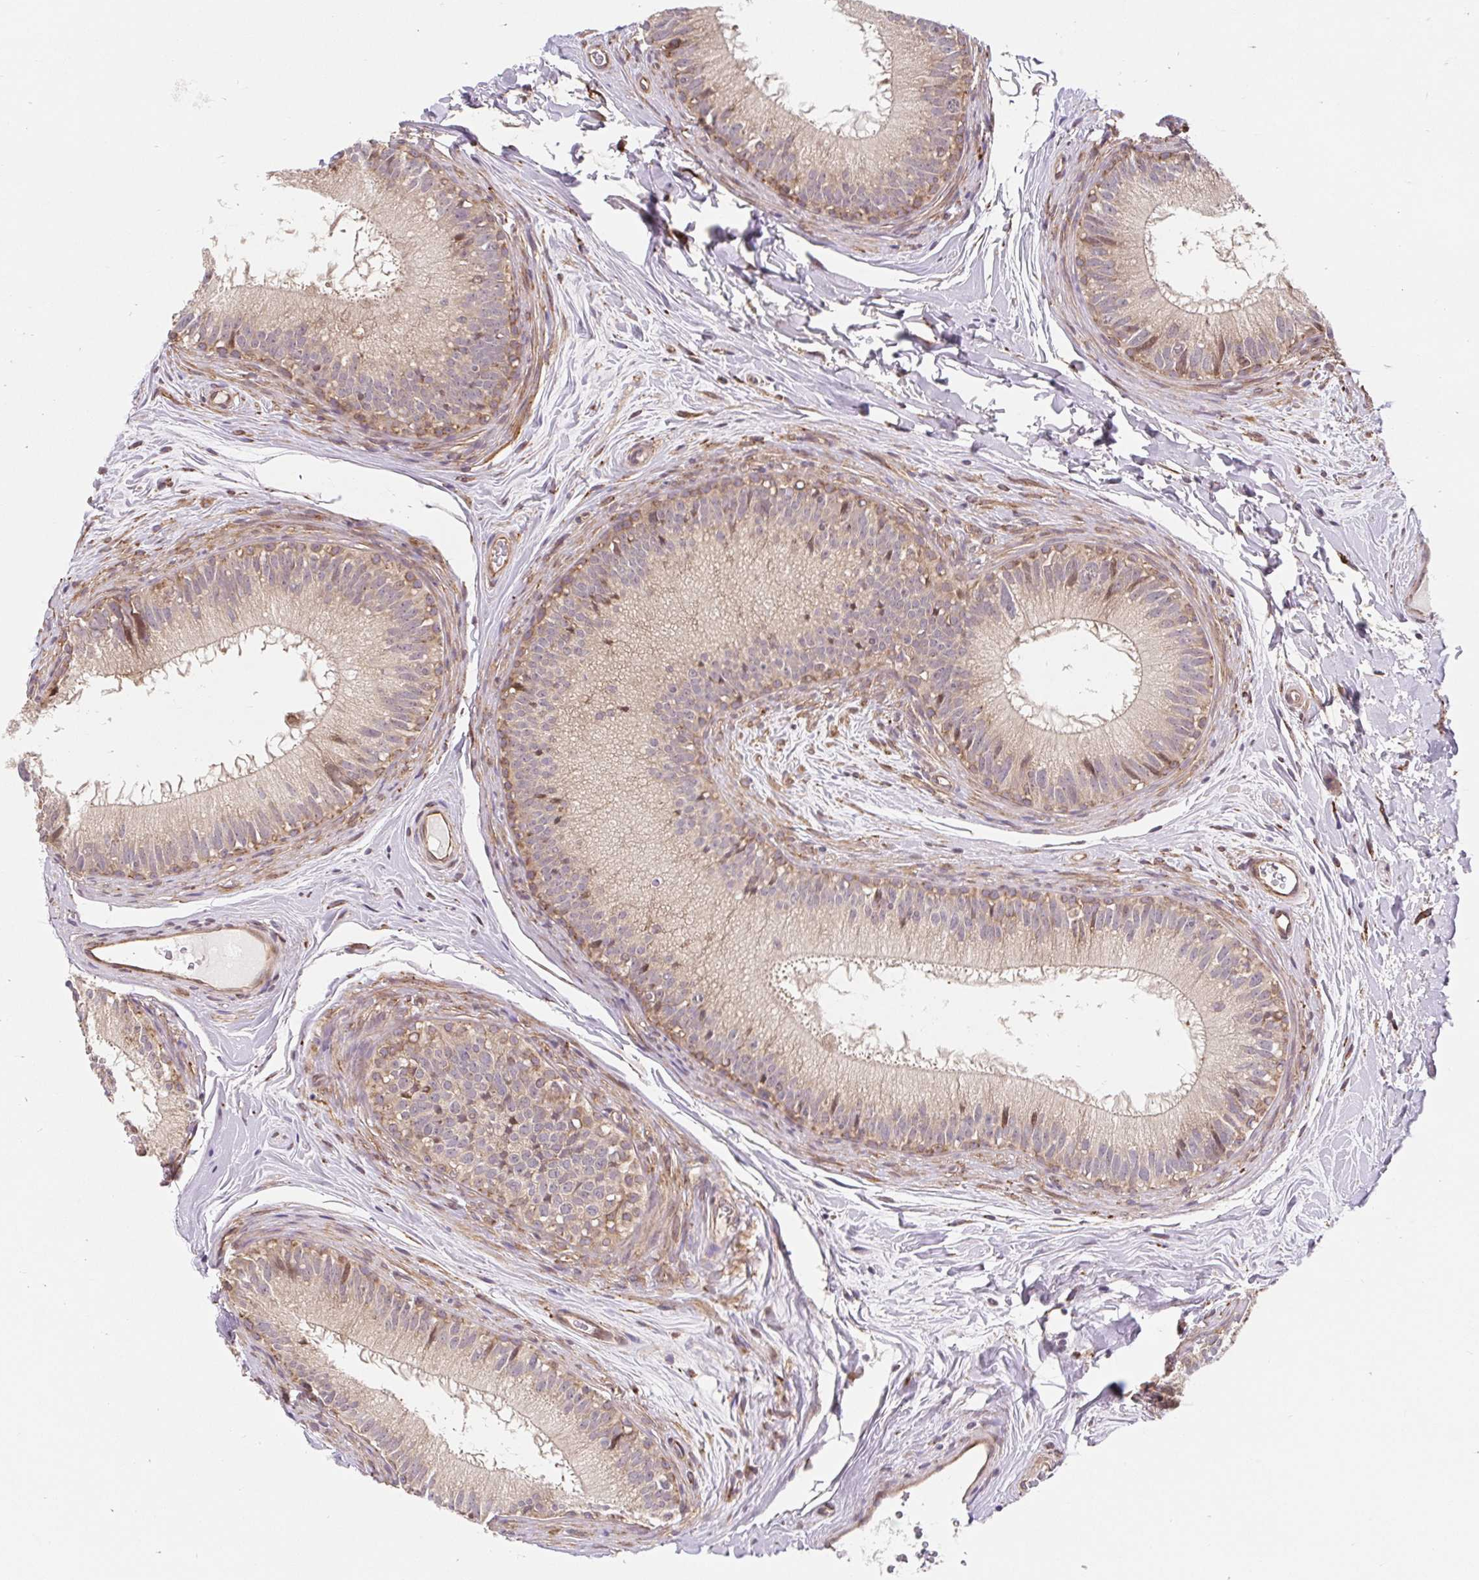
{"staining": {"intensity": "strong", "quantity": "25%-75%", "location": "cytoplasmic/membranous"}, "tissue": "epididymis", "cell_type": "Glandular cells", "image_type": "normal", "snomed": [{"axis": "morphology", "description": "Normal tissue, NOS"}, {"axis": "topography", "description": "Epididymis"}], "caption": "Benign epididymis shows strong cytoplasmic/membranous positivity in approximately 25%-75% of glandular cells, visualized by immunohistochemistry.", "gene": "LYPD5", "patient": {"sex": "male", "age": 44}}